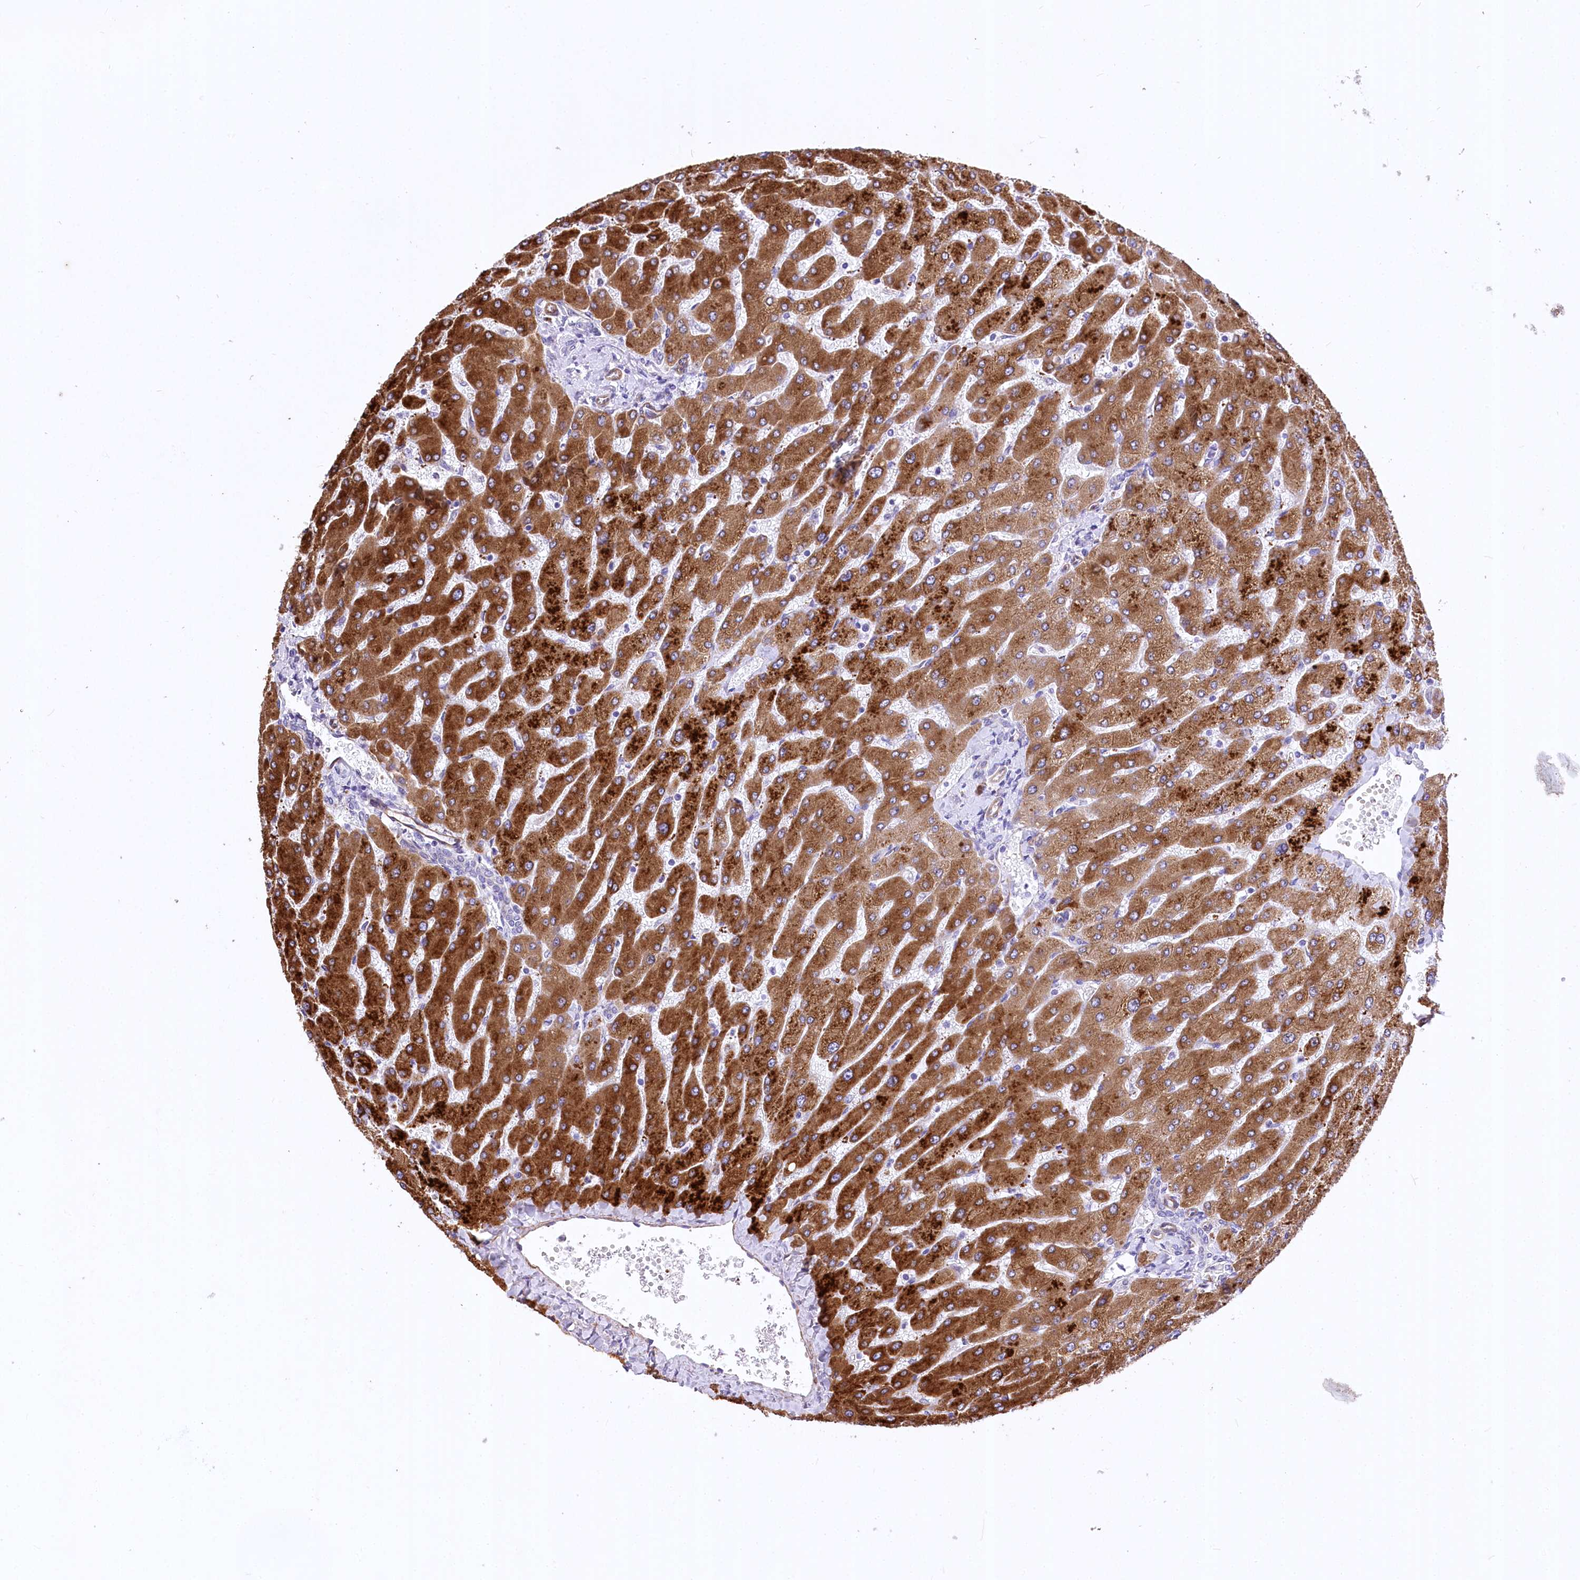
{"staining": {"intensity": "negative", "quantity": "none", "location": "none"}, "tissue": "liver", "cell_type": "Cholangiocytes", "image_type": "normal", "snomed": [{"axis": "morphology", "description": "Normal tissue, NOS"}, {"axis": "topography", "description": "Liver"}], "caption": "High magnification brightfield microscopy of benign liver stained with DAB (brown) and counterstained with hematoxylin (blue): cholangiocytes show no significant expression. The staining is performed using DAB brown chromogen with nuclei counter-stained in using hematoxylin.", "gene": "RDH16", "patient": {"sex": "male", "age": 55}}